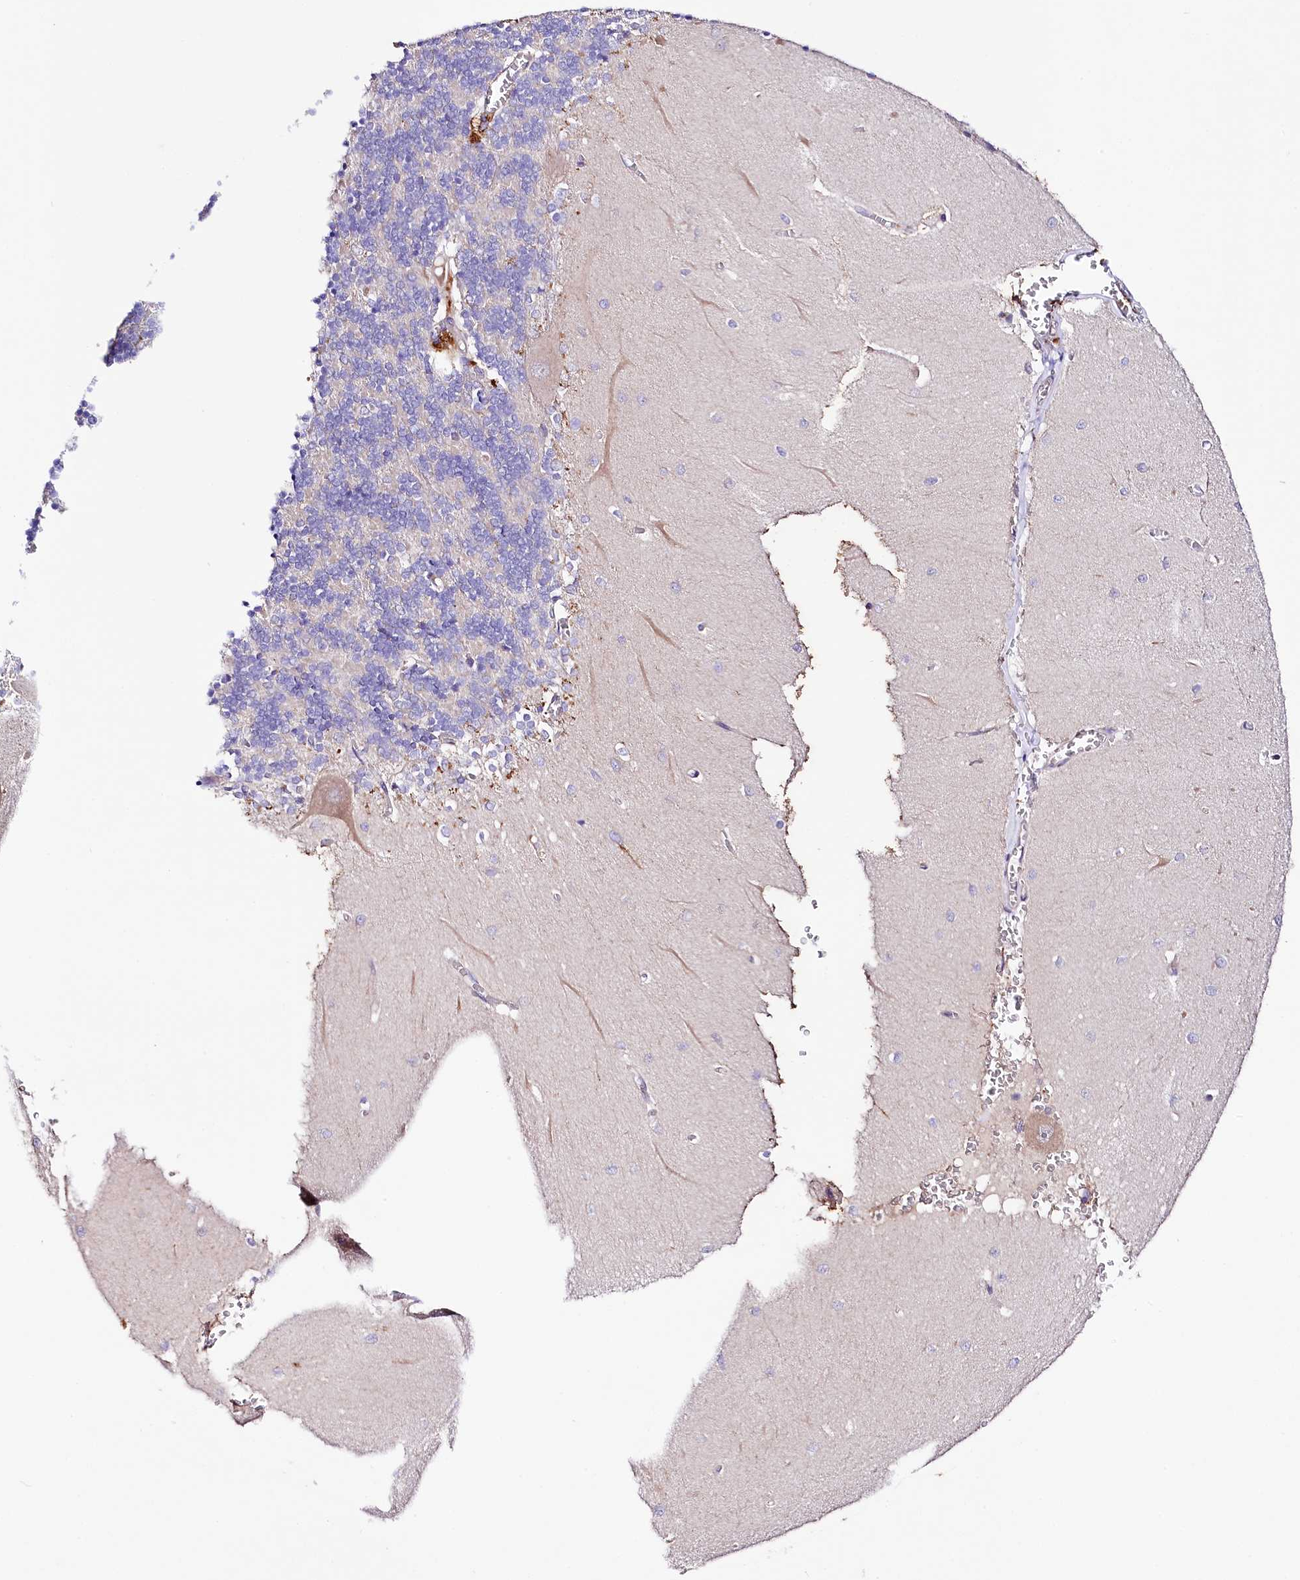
{"staining": {"intensity": "moderate", "quantity": "<25%", "location": "cytoplasmic/membranous"}, "tissue": "cerebellum", "cell_type": "Cells in granular layer", "image_type": "normal", "snomed": [{"axis": "morphology", "description": "Normal tissue, NOS"}, {"axis": "topography", "description": "Cerebellum"}], "caption": "A low amount of moderate cytoplasmic/membranous staining is appreciated in about <25% of cells in granular layer in normal cerebellum. (Brightfield microscopy of DAB IHC at high magnification).", "gene": "SACM1L", "patient": {"sex": "male", "age": 37}}